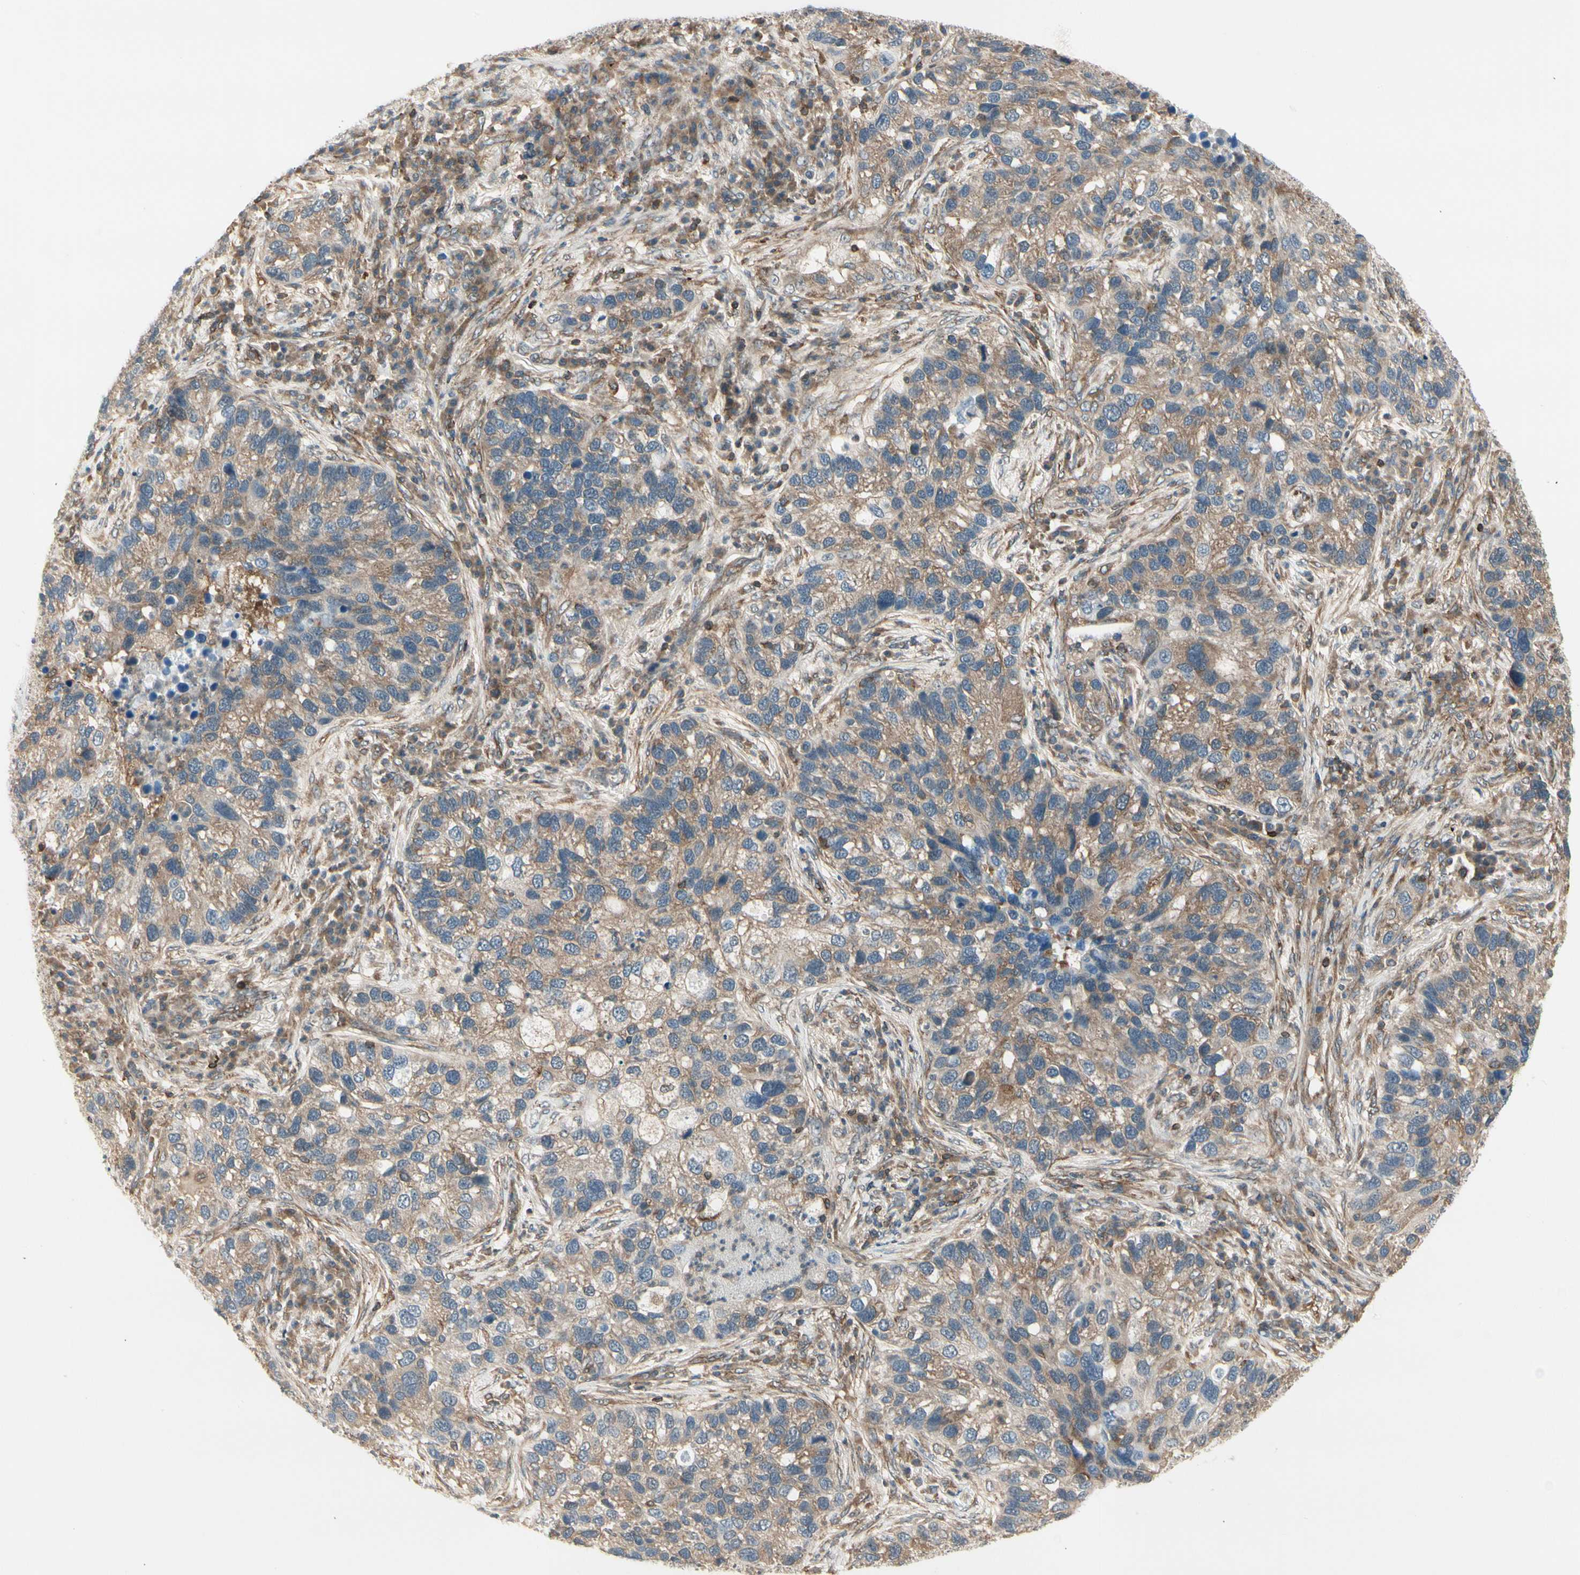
{"staining": {"intensity": "moderate", "quantity": ">75%", "location": "cytoplasmic/membranous"}, "tissue": "lung cancer", "cell_type": "Tumor cells", "image_type": "cancer", "snomed": [{"axis": "morphology", "description": "Normal tissue, NOS"}, {"axis": "morphology", "description": "Adenocarcinoma, NOS"}, {"axis": "topography", "description": "Bronchus"}, {"axis": "topography", "description": "Lung"}], "caption": "Lung cancer (adenocarcinoma) stained with a brown dye shows moderate cytoplasmic/membranous positive positivity in approximately >75% of tumor cells.", "gene": "OXSR1", "patient": {"sex": "male", "age": 54}}